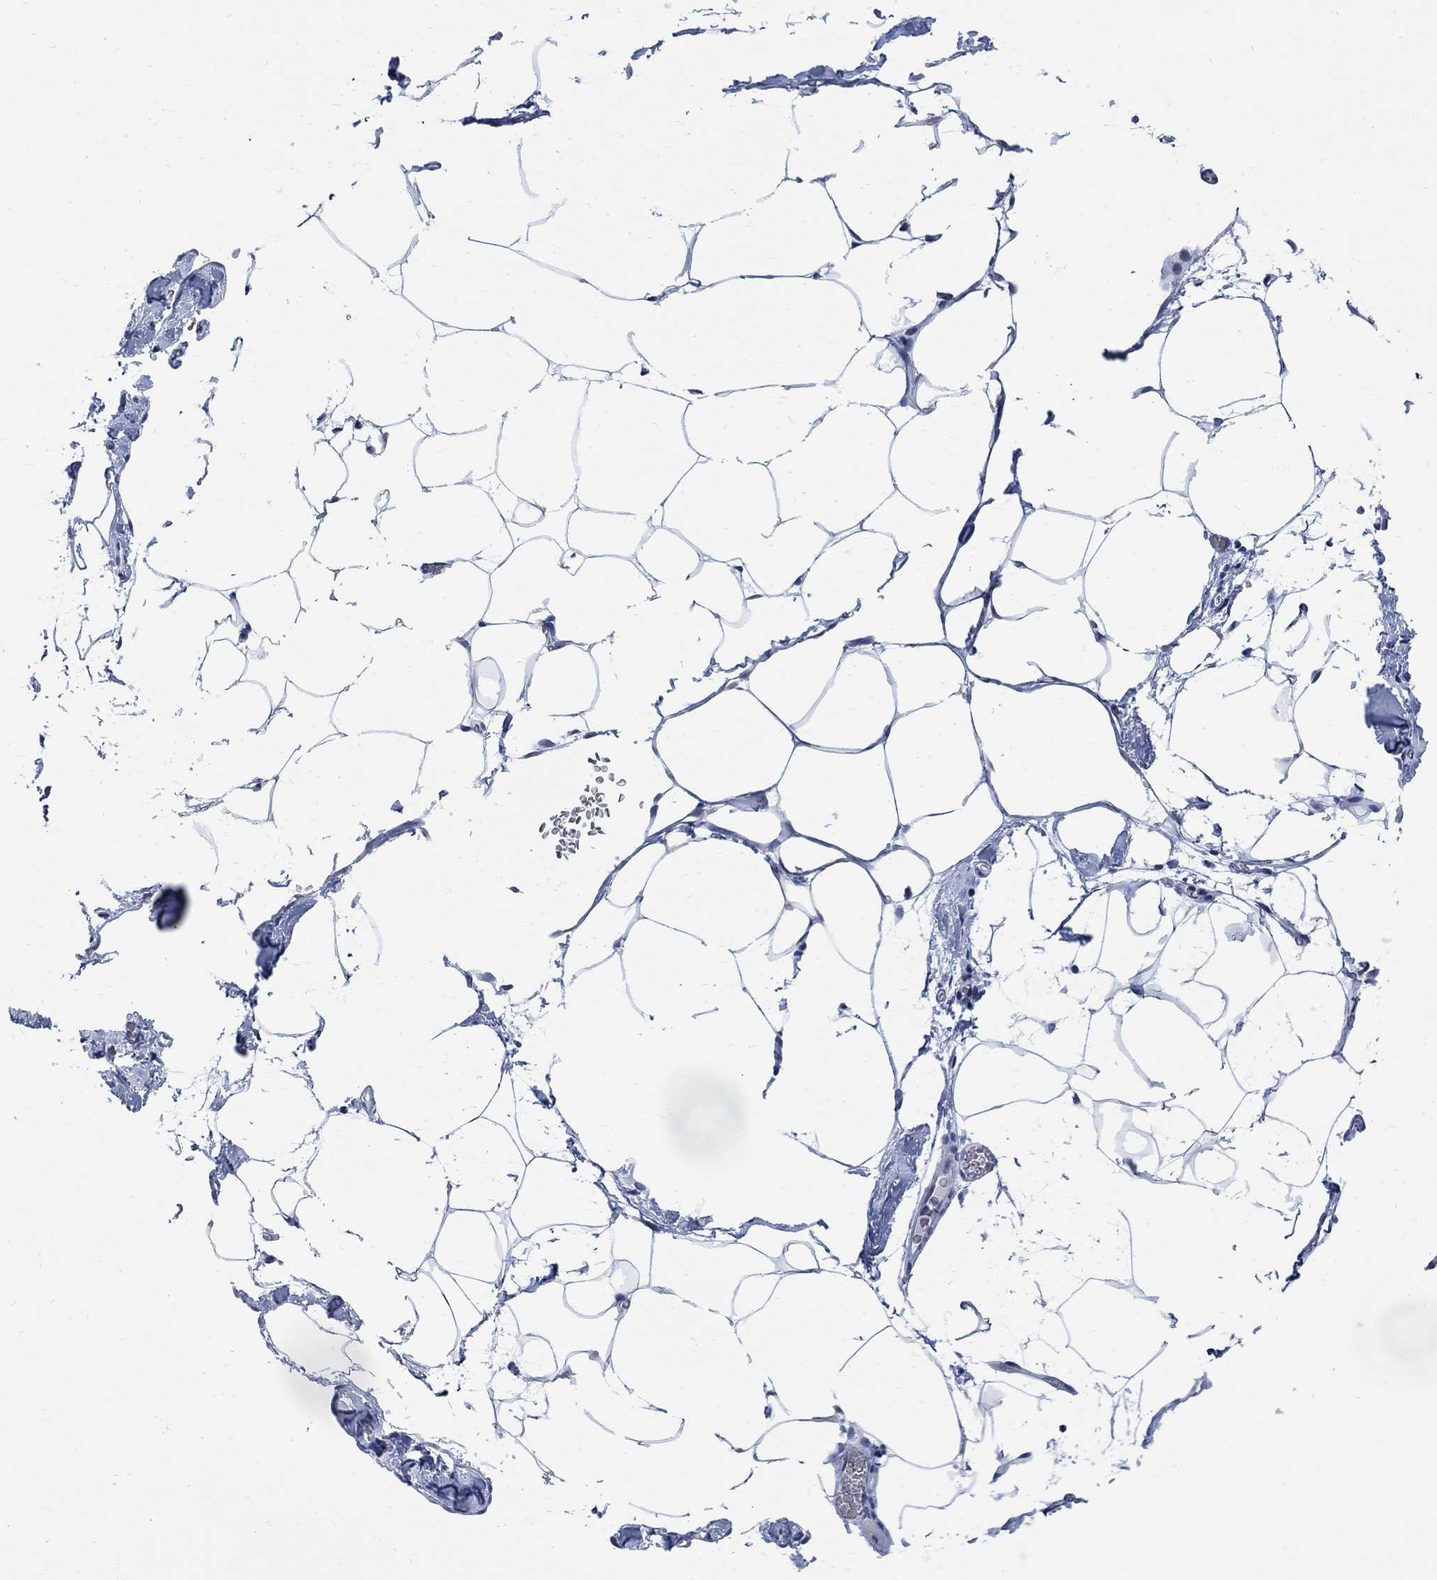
{"staining": {"intensity": "negative", "quantity": "none", "location": "none"}, "tissue": "adipose tissue", "cell_type": "Adipocytes", "image_type": "normal", "snomed": [{"axis": "morphology", "description": "Normal tissue, NOS"}, {"axis": "topography", "description": "Adipose tissue"}], "caption": "Immunohistochemical staining of normal adipose tissue displays no significant expression in adipocytes.", "gene": "DLK1", "patient": {"sex": "male", "age": 57}}